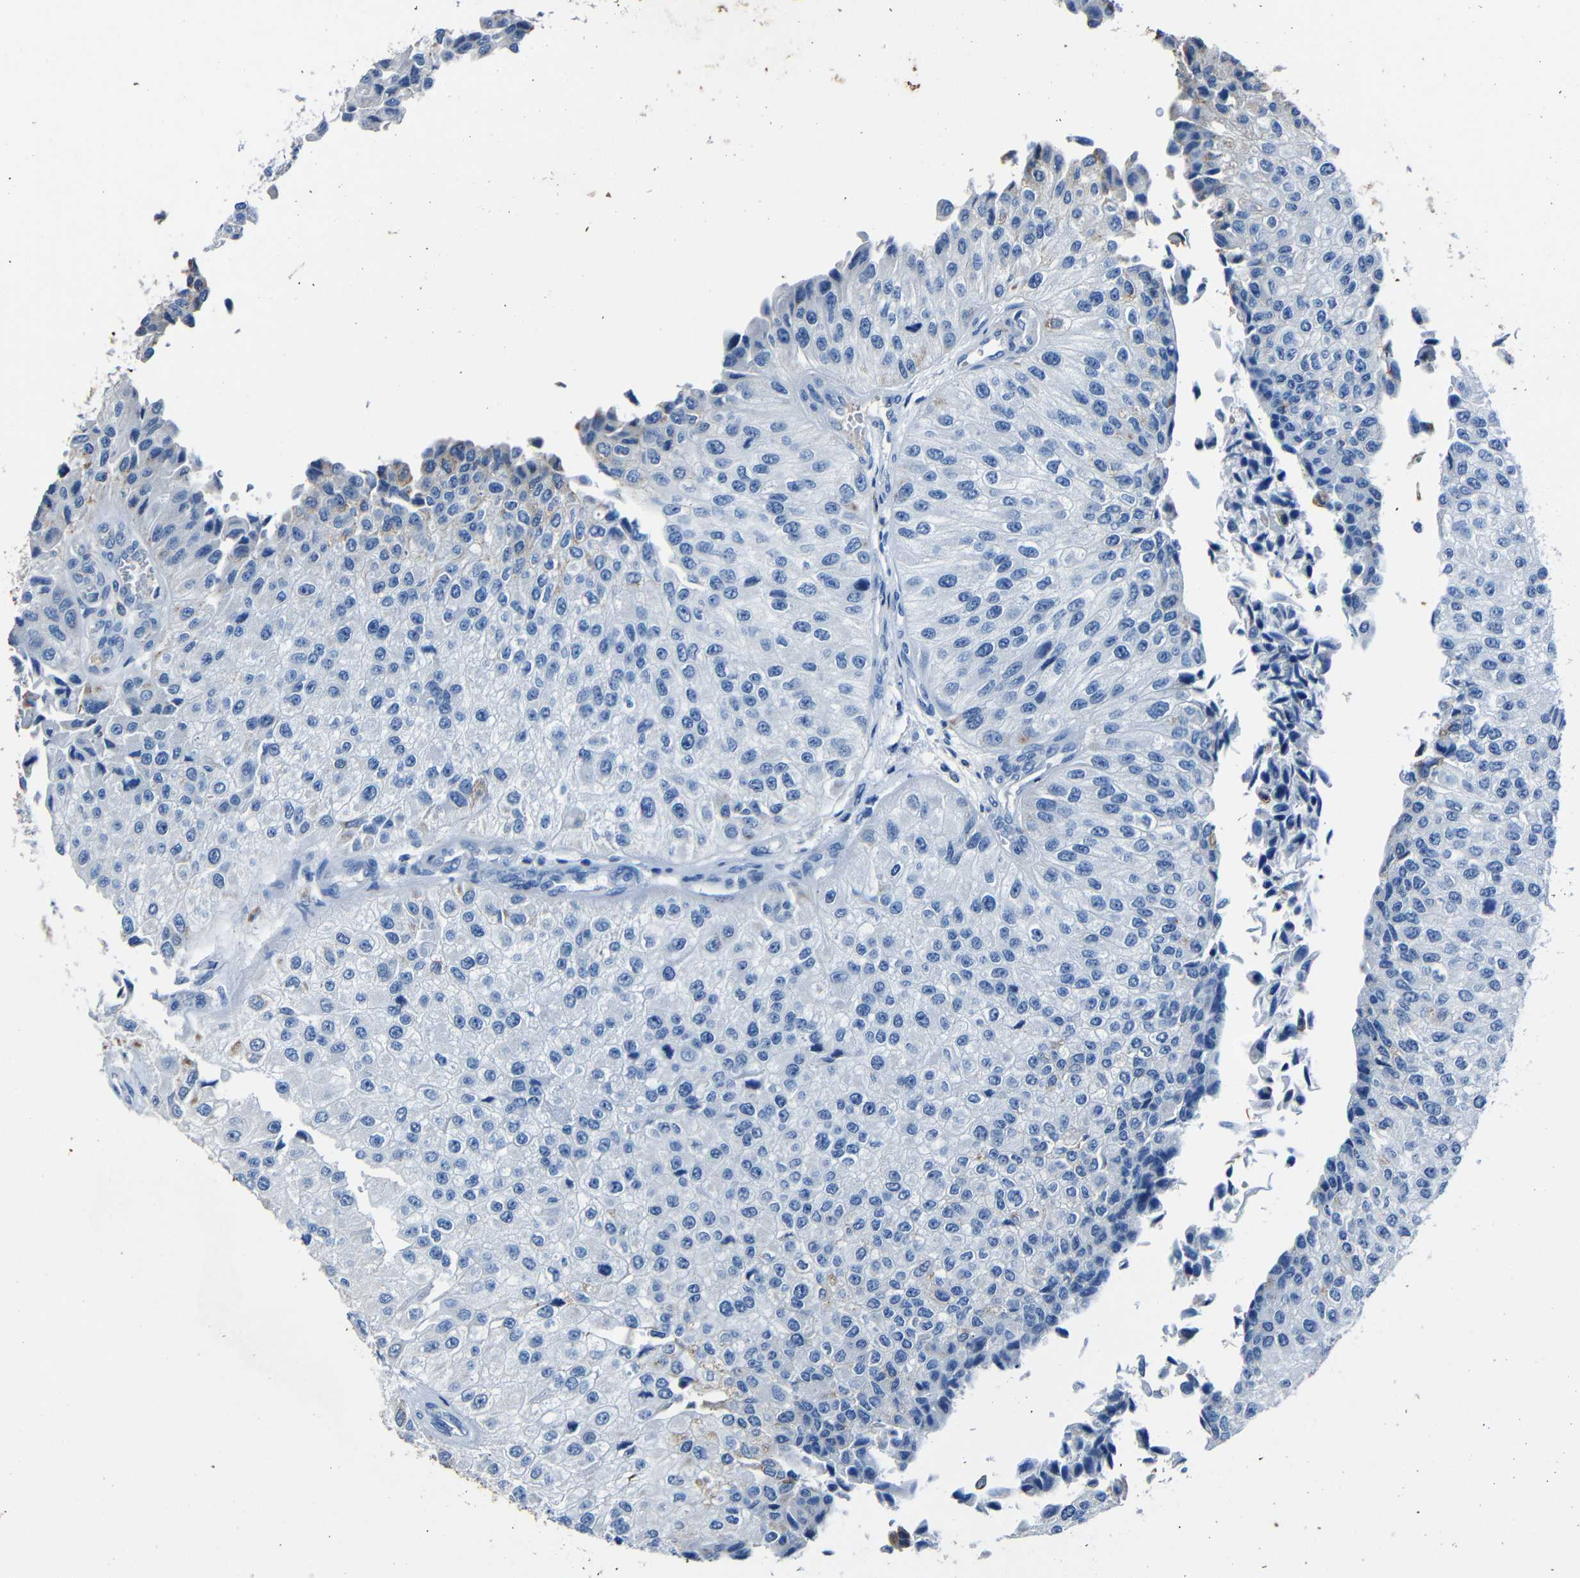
{"staining": {"intensity": "negative", "quantity": "none", "location": "none"}, "tissue": "urothelial cancer", "cell_type": "Tumor cells", "image_type": "cancer", "snomed": [{"axis": "morphology", "description": "Urothelial carcinoma, High grade"}, {"axis": "topography", "description": "Kidney"}, {"axis": "topography", "description": "Urinary bladder"}], "caption": "Tumor cells show no significant expression in urothelial carcinoma (high-grade).", "gene": "CLDN11", "patient": {"sex": "male", "age": 77}}